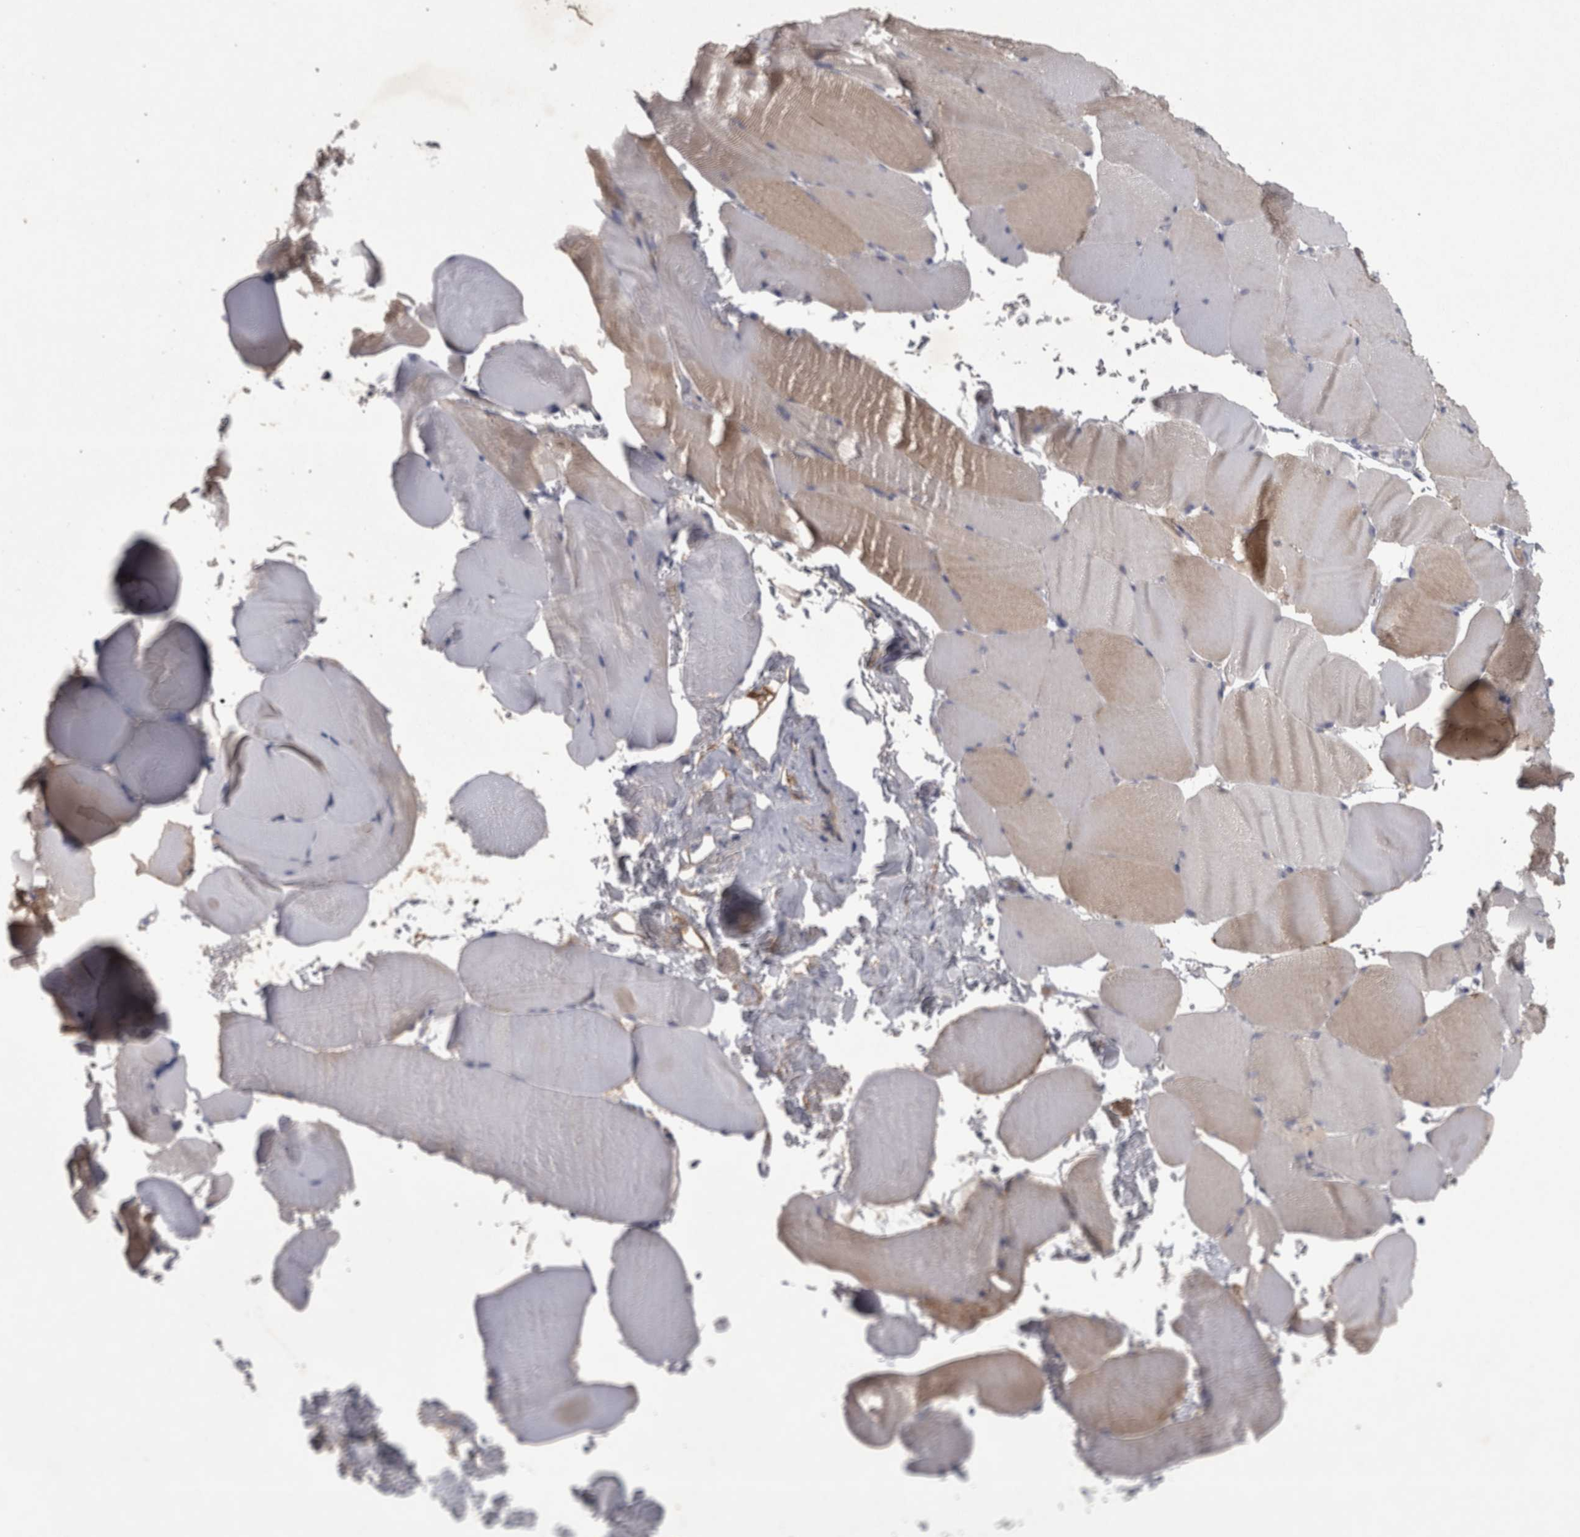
{"staining": {"intensity": "weak", "quantity": "25%-75%", "location": "cytoplasmic/membranous"}, "tissue": "skeletal muscle", "cell_type": "Myocytes", "image_type": "normal", "snomed": [{"axis": "morphology", "description": "Normal tissue, NOS"}, {"axis": "topography", "description": "Skeletal muscle"}, {"axis": "topography", "description": "Parathyroid gland"}], "caption": "Protein staining by IHC displays weak cytoplasmic/membranous positivity in about 25%-75% of myocytes in unremarkable skeletal muscle. Immunohistochemistry stains the protein of interest in brown and the nuclei are stained blue.", "gene": "DBT", "patient": {"sex": "female", "age": 37}}